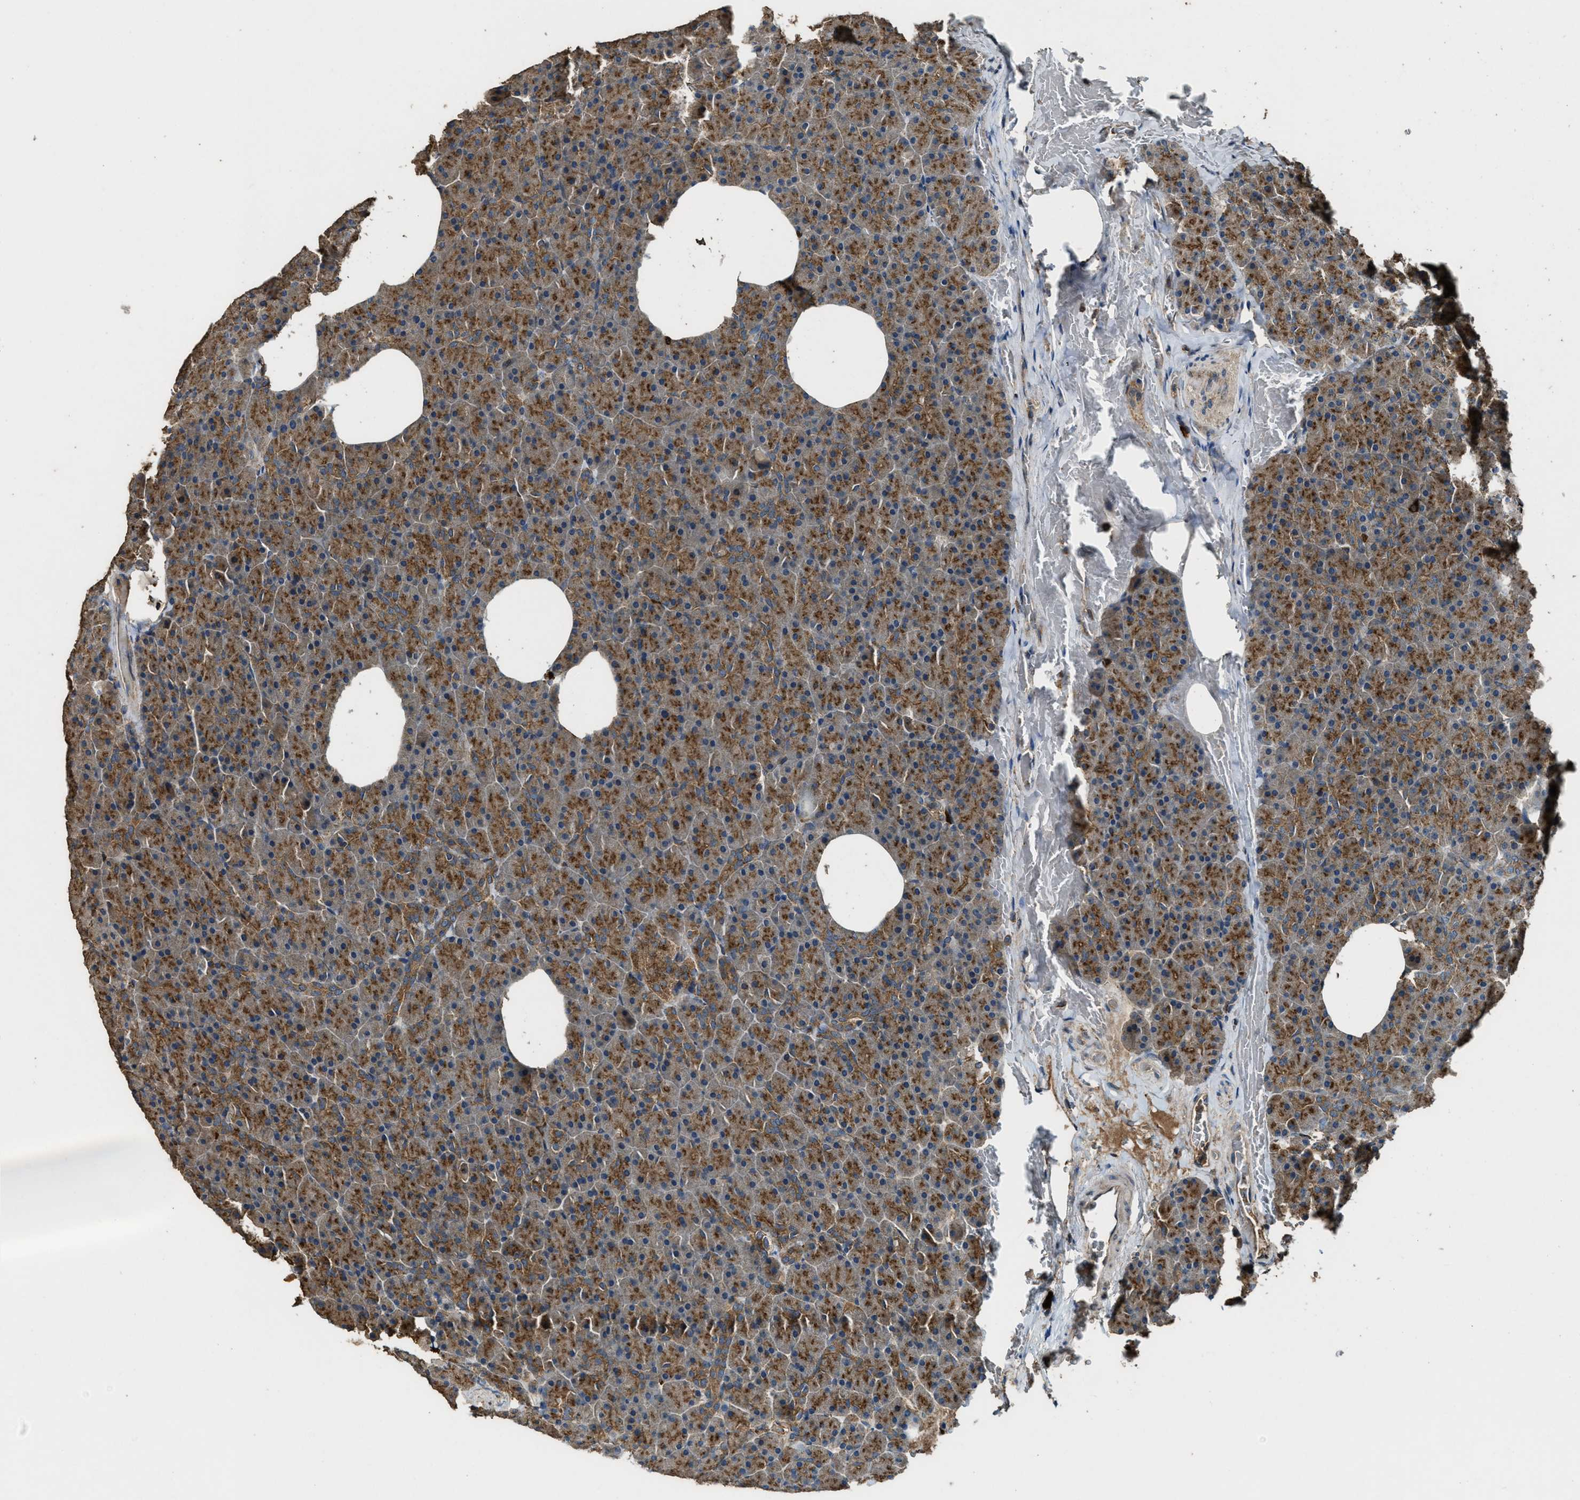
{"staining": {"intensity": "moderate", "quantity": ">75%", "location": "cytoplasmic/membranous"}, "tissue": "pancreas", "cell_type": "Exocrine glandular cells", "image_type": "normal", "snomed": [{"axis": "morphology", "description": "Normal tissue, NOS"}, {"axis": "topography", "description": "Pancreas"}], "caption": "Immunohistochemistry (IHC) histopathology image of benign pancreas stained for a protein (brown), which demonstrates medium levels of moderate cytoplasmic/membranous expression in approximately >75% of exocrine glandular cells.", "gene": "MAP3K8", "patient": {"sex": "female", "age": 35}}